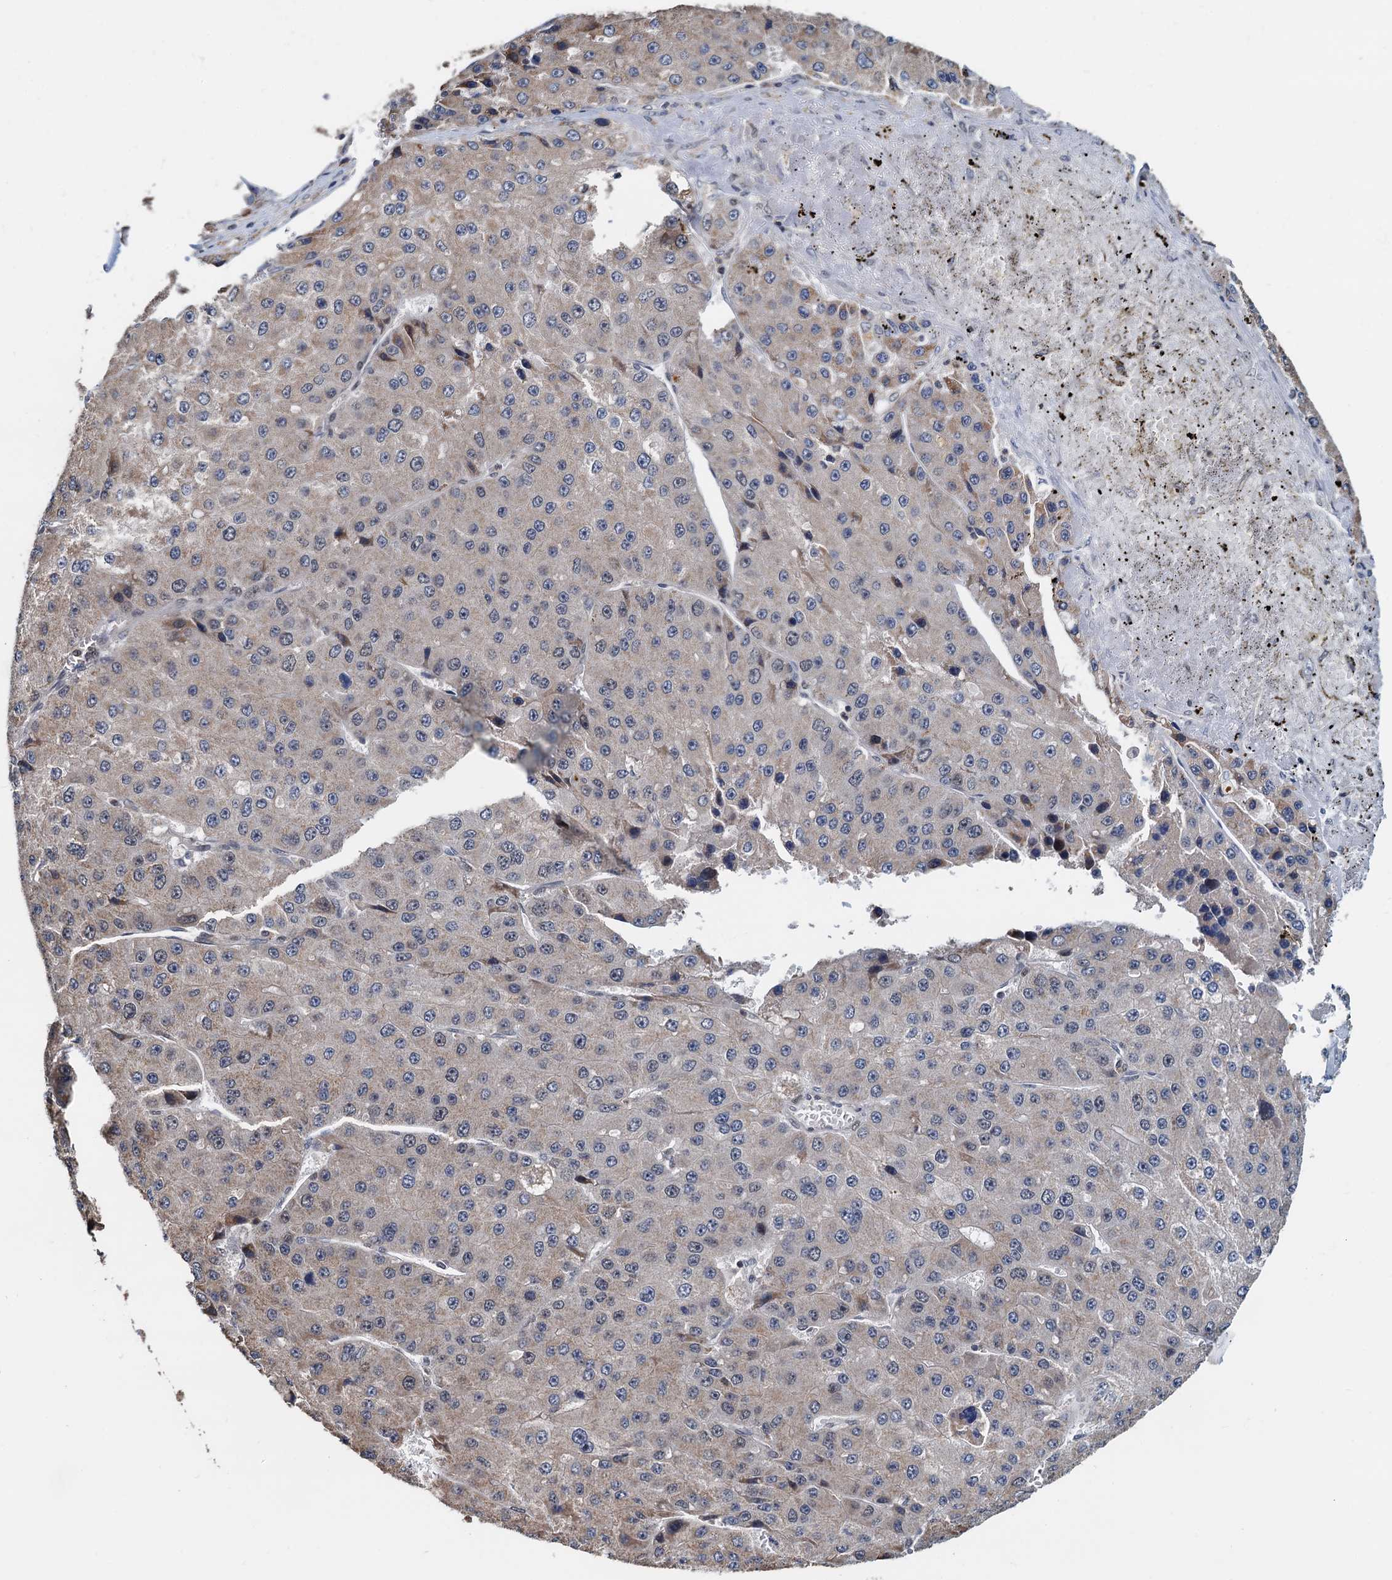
{"staining": {"intensity": "weak", "quantity": "<25%", "location": "cytoplasmic/membranous"}, "tissue": "liver cancer", "cell_type": "Tumor cells", "image_type": "cancer", "snomed": [{"axis": "morphology", "description": "Carcinoma, Hepatocellular, NOS"}, {"axis": "topography", "description": "Liver"}], "caption": "Immunohistochemical staining of human liver cancer shows no significant expression in tumor cells.", "gene": "MCMBP", "patient": {"sex": "female", "age": 73}}